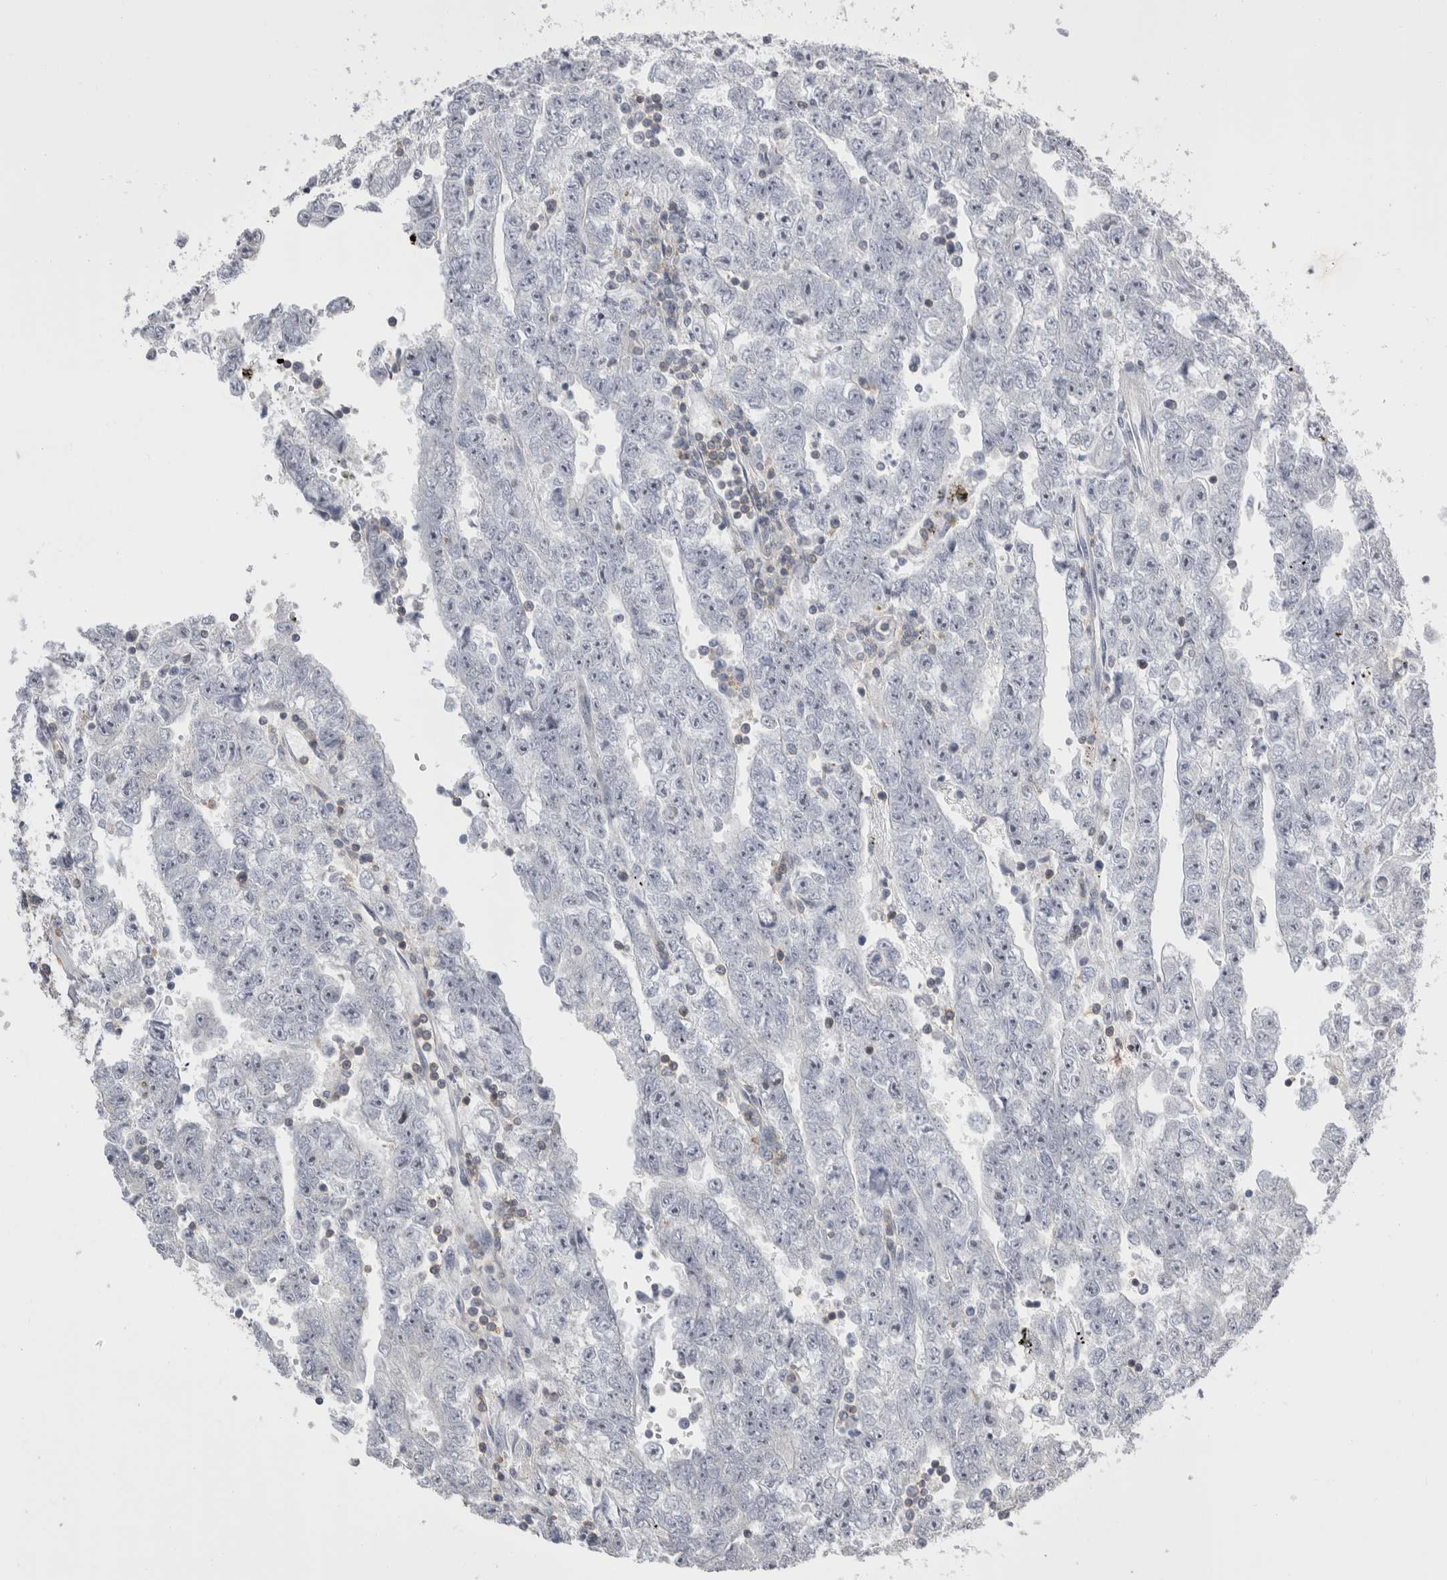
{"staining": {"intensity": "negative", "quantity": "none", "location": "none"}, "tissue": "testis cancer", "cell_type": "Tumor cells", "image_type": "cancer", "snomed": [{"axis": "morphology", "description": "Carcinoma, Embryonal, NOS"}, {"axis": "topography", "description": "Testis"}], "caption": "The immunohistochemistry micrograph has no significant expression in tumor cells of testis cancer (embryonal carcinoma) tissue.", "gene": "CEP295NL", "patient": {"sex": "male", "age": 25}}